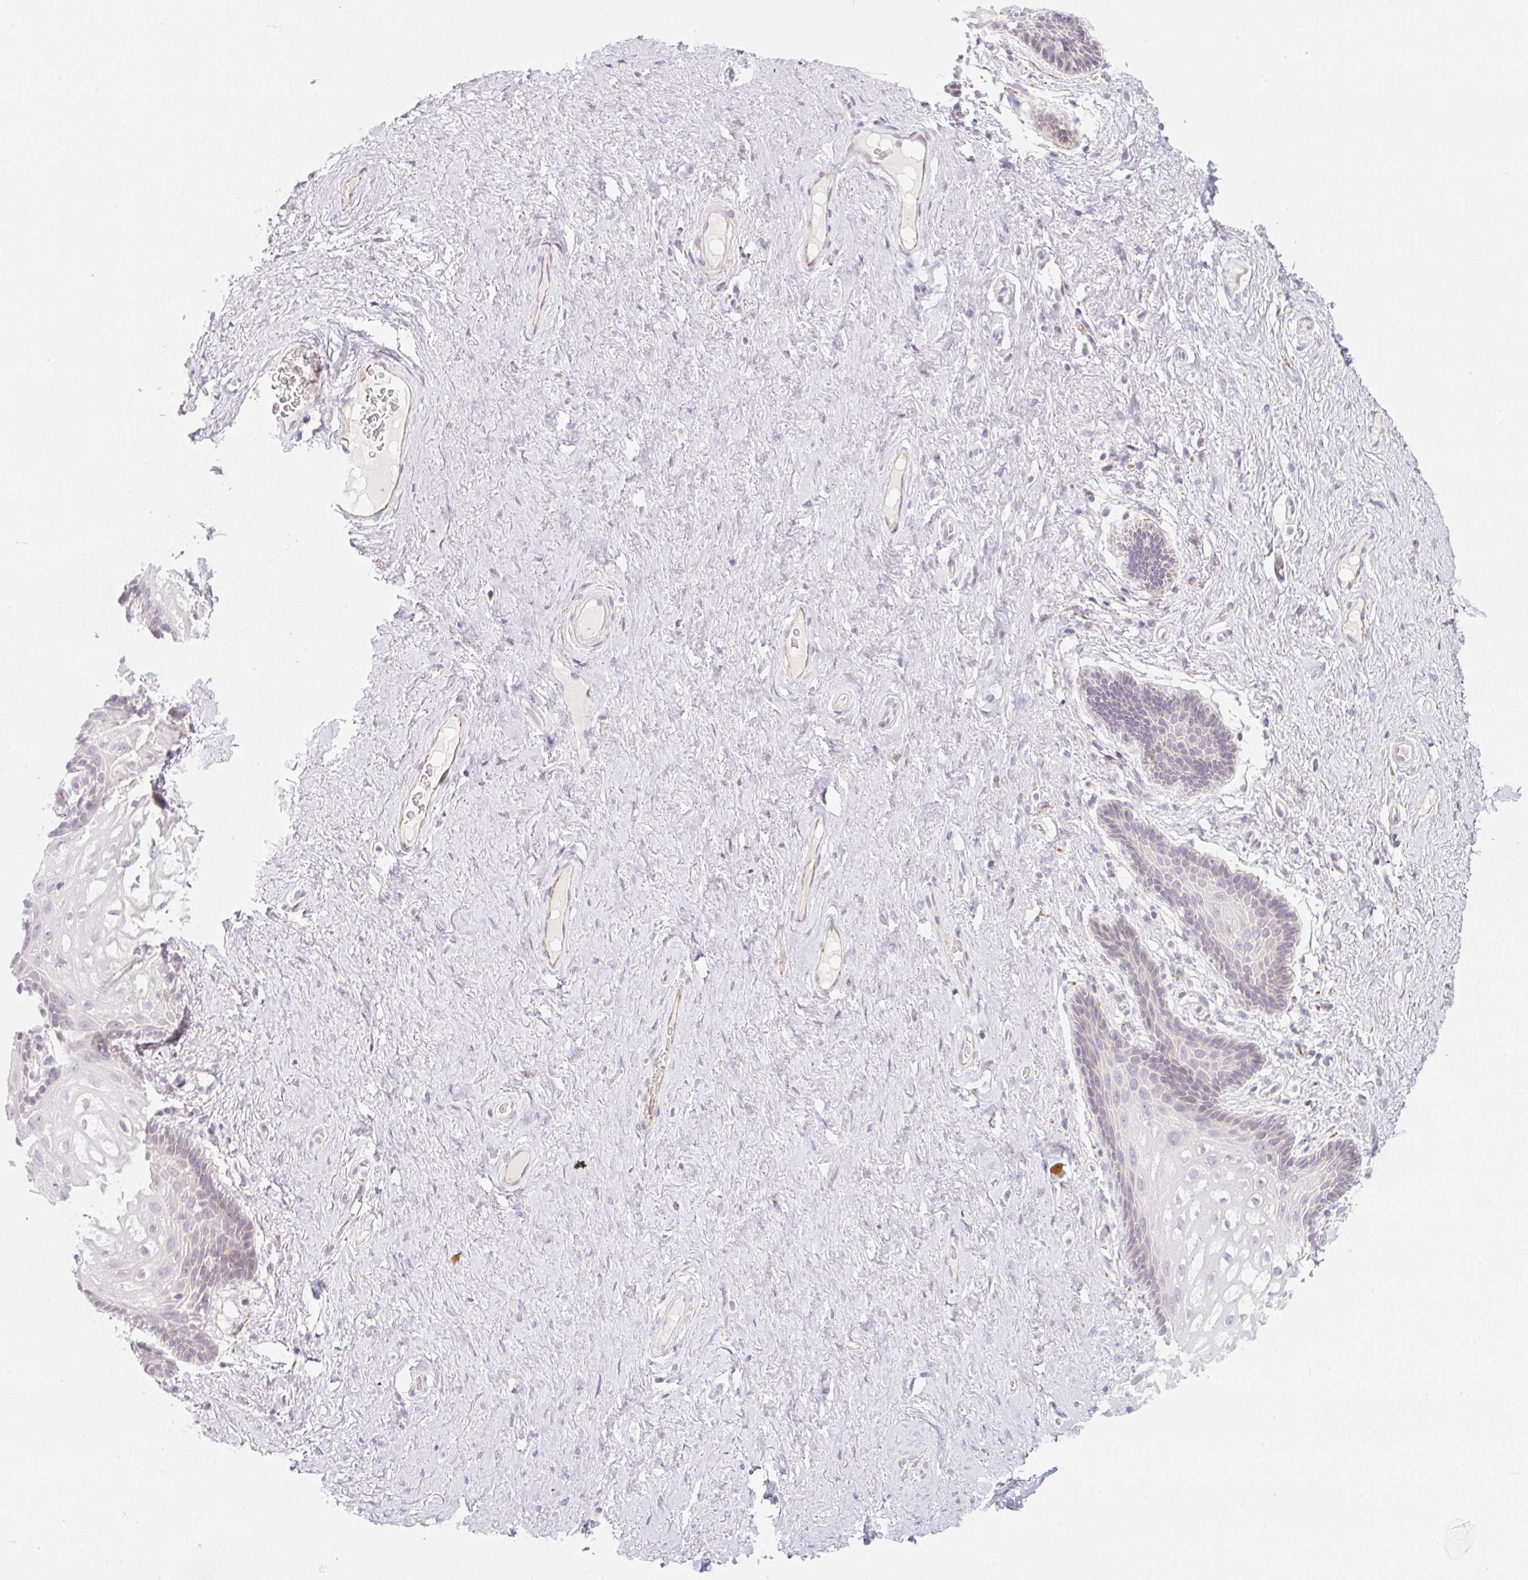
{"staining": {"intensity": "weak", "quantity": "<25%", "location": "cytoplasmic/membranous"}, "tissue": "vagina", "cell_type": "Squamous epithelial cells", "image_type": "normal", "snomed": [{"axis": "morphology", "description": "Normal tissue, NOS"}, {"axis": "topography", "description": "Vagina"}, {"axis": "topography", "description": "Peripheral nerve tissue"}], "caption": "Vagina was stained to show a protein in brown. There is no significant staining in squamous epithelial cells. (Brightfield microscopy of DAB immunohistochemistry at high magnification).", "gene": "CASKIN1", "patient": {"sex": "female", "age": 71}}